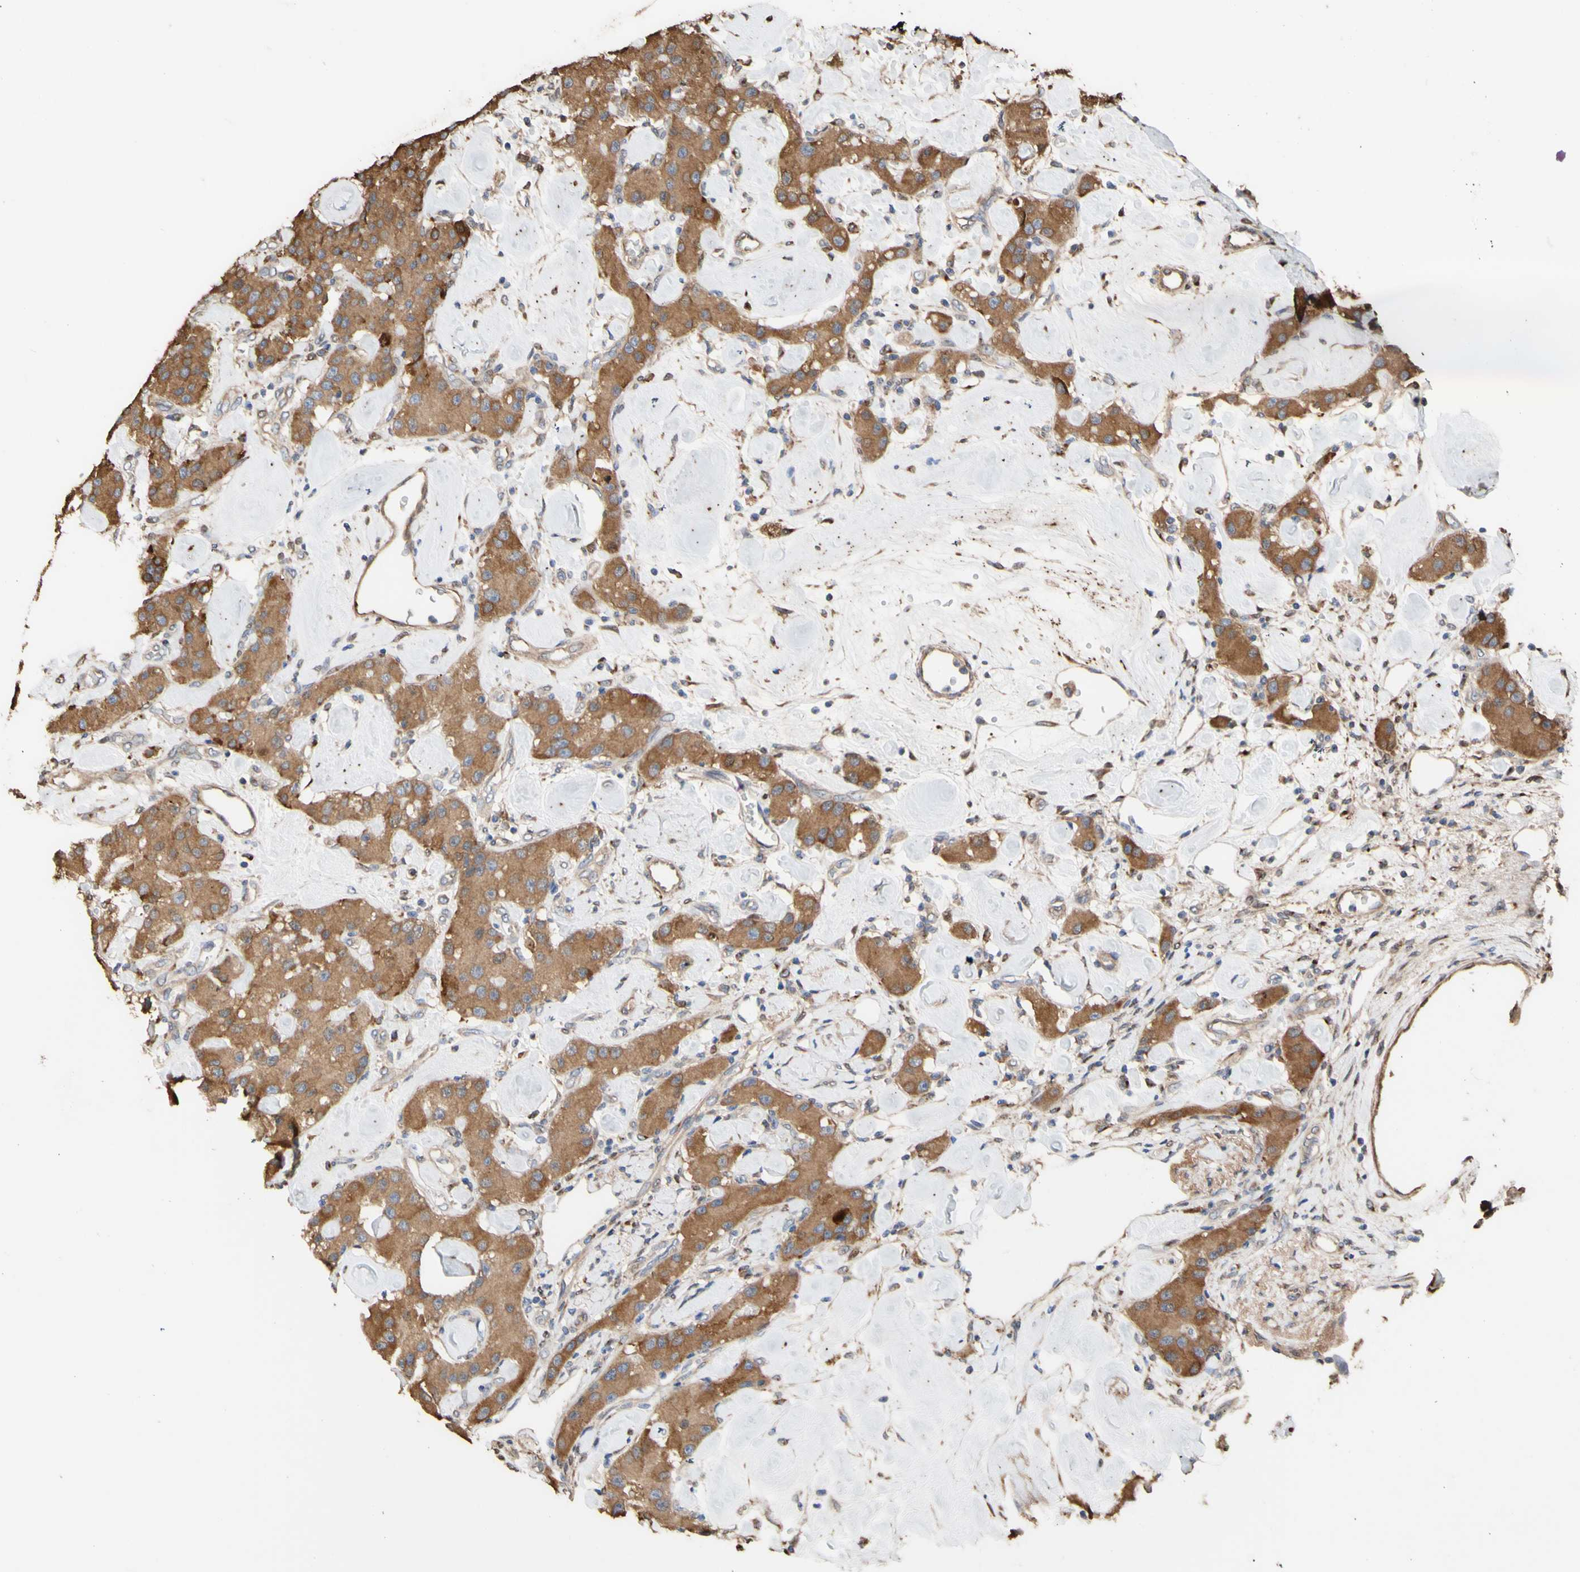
{"staining": {"intensity": "moderate", "quantity": ">75%", "location": "cytoplasmic/membranous"}, "tissue": "carcinoid", "cell_type": "Tumor cells", "image_type": "cancer", "snomed": [{"axis": "morphology", "description": "Carcinoid, malignant, NOS"}, {"axis": "topography", "description": "Pancreas"}], "caption": "Protein staining reveals moderate cytoplasmic/membranous staining in approximately >75% of tumor cells in carcinoid (malignant). (DAB (3,3'-diaminobenzidine) = brown stain, brightfield microscopy at high magnification).", "gene": "NECTIN3", "patient": {"sex": "male", "age": 41}}